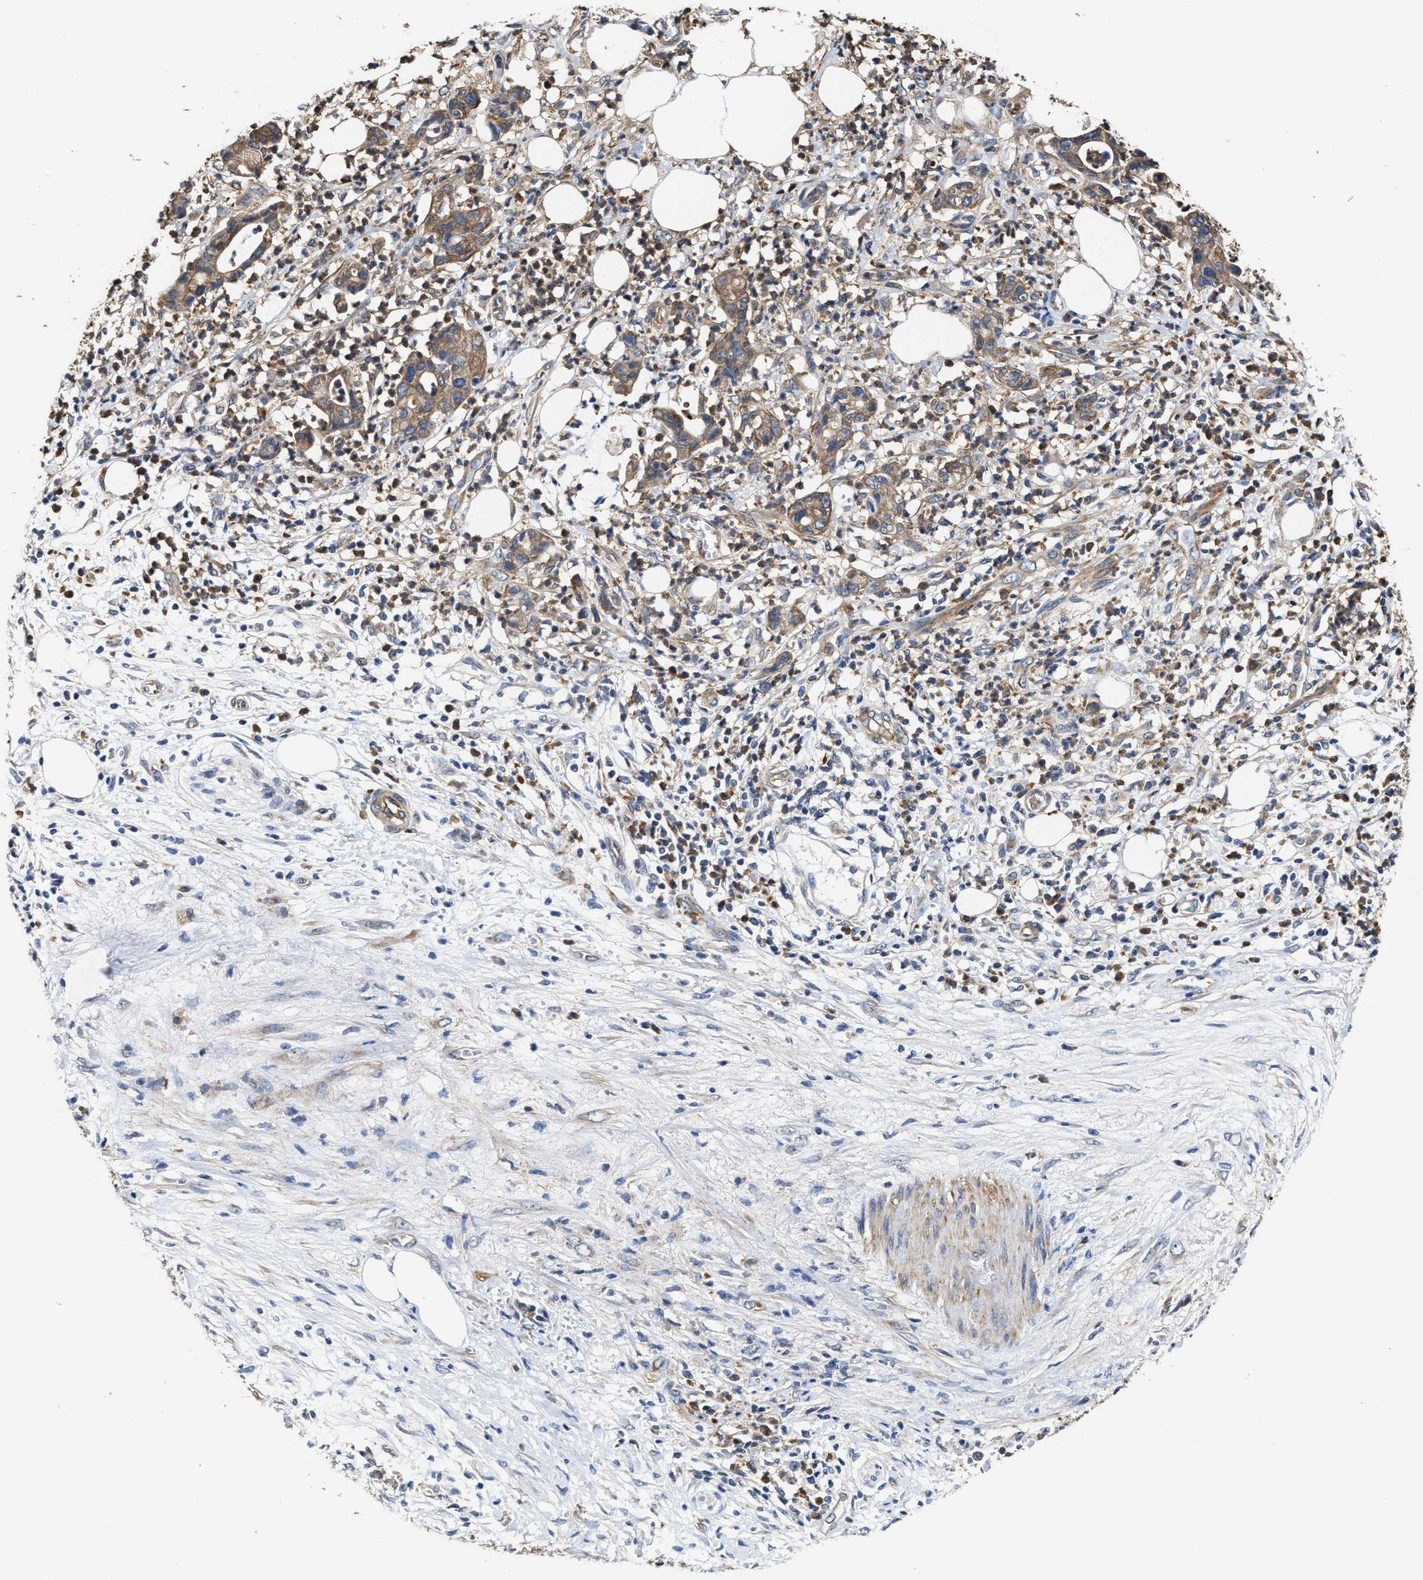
{"staining": {"intensity": "moderate", "quantity": ">75%", "location": "cytoplasmic/membranous"}, "tissue": "pancreatic cancer", "cell_type": "Tumor cells", "image_type": "cancer", "snomed": [{"axis": "morphology", "description": "Adenocarcinoma, NOS"}, {"axis": "topography", "description": "Pancreas"}], "caption": "Adenocarcinoma (pancreatic) tissue shows moderate cytoplasmic/membranous positivity in approximately >75% of tumor cells", "gene": "SFXN4", "patient": {"sex": "male", "age": 69}}